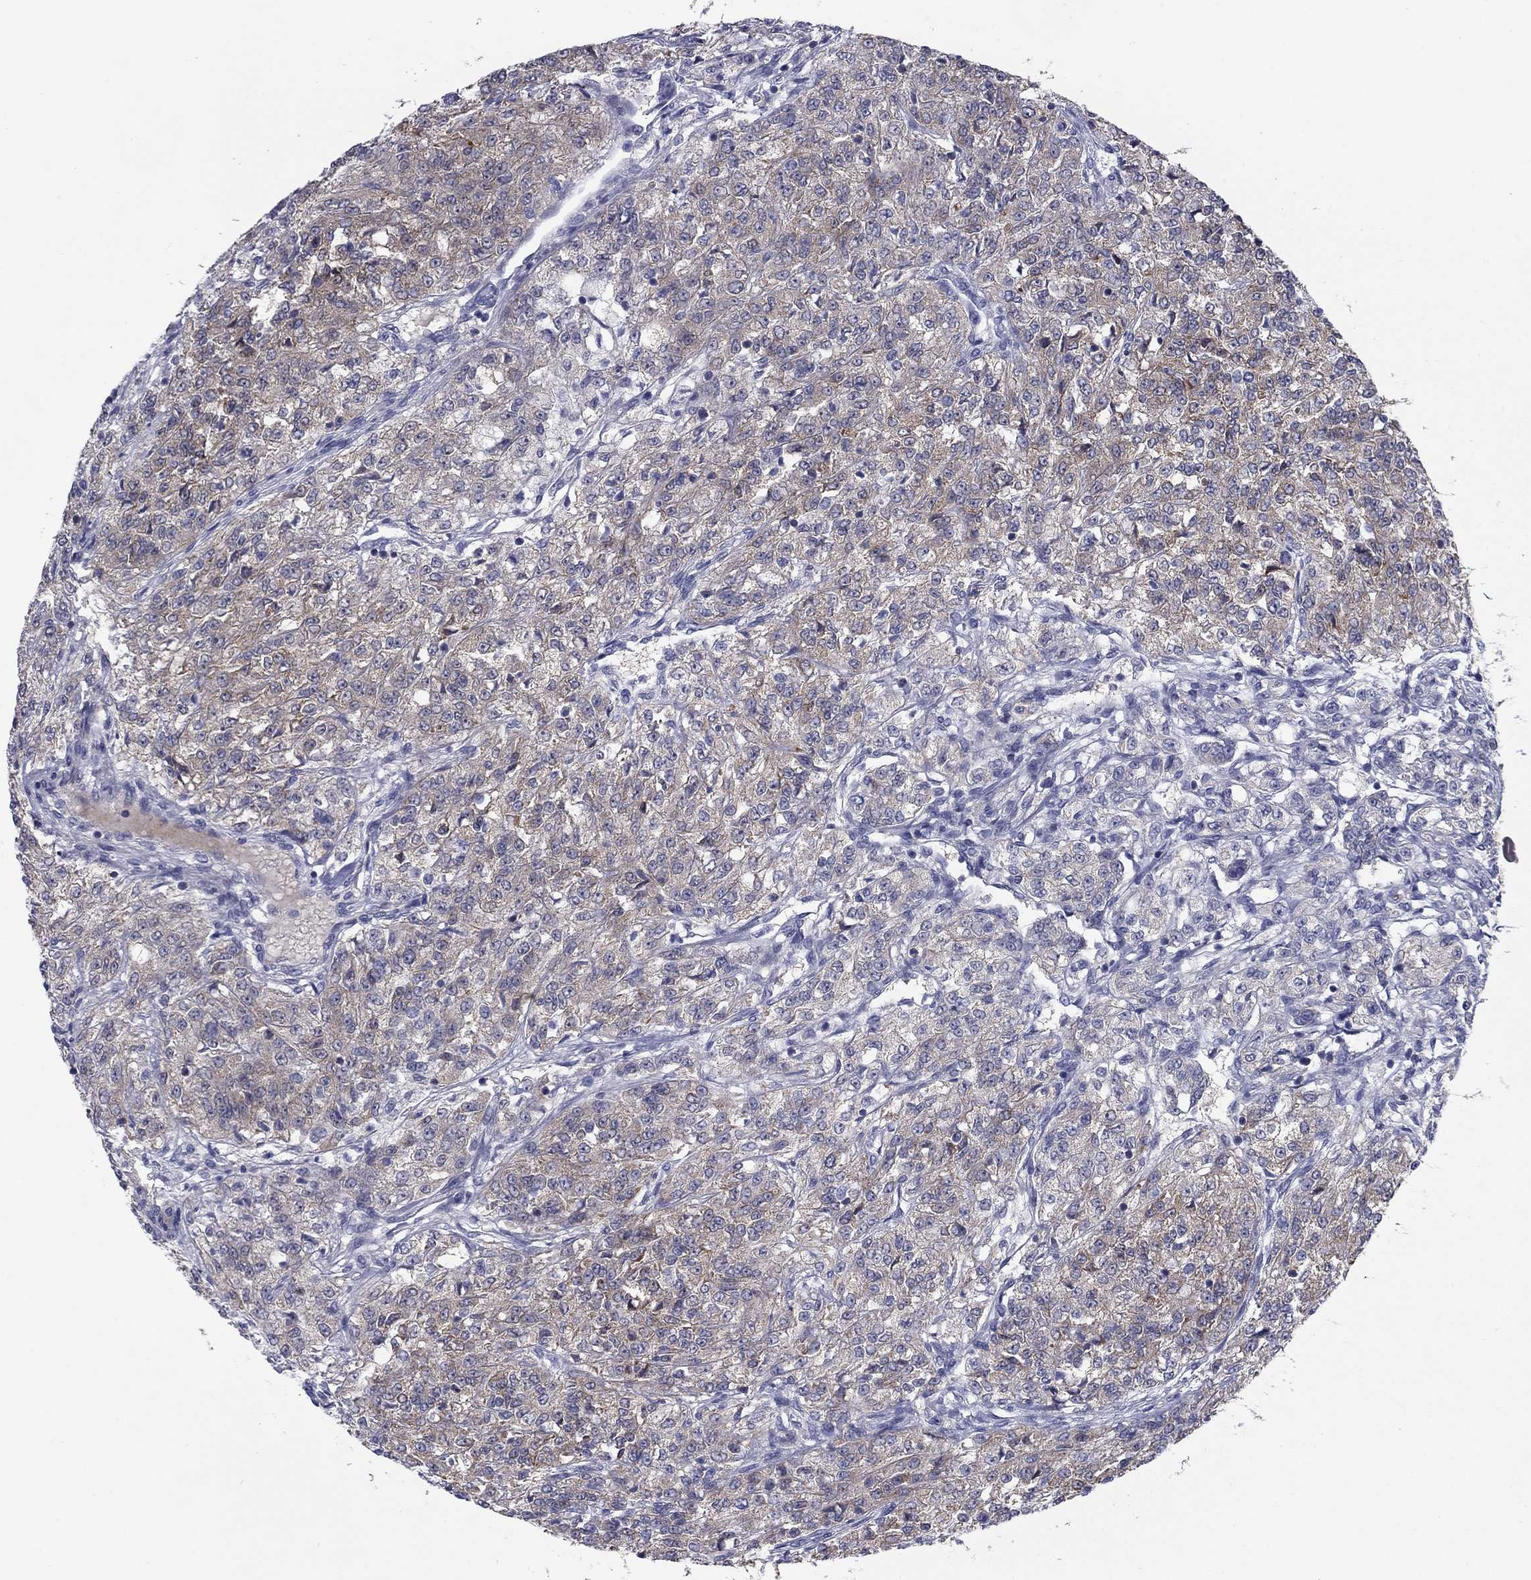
{"staining": {"intensity": "moderate", "quantity": "<25%", "location": "cytoplasmic/membranous"}, "tissue": "renal cancer", "cell_type": "Tumor cells", "image_type": "cancer", "snomed": [{"axis": "morphology", "description": "Adenocarcinoma, NOS"}, {"axis": "topography", "description": "Kidney"}], "caption": "A photomicrograph showing moderate cytoplasmic/membranous expression in about <25% of tumor cells in renal cancer (adenocarcinoma), as visualized by brown immunohistochemical staining.", "gene": "GRHPR", "patient": {"sex": "female", "age": 63}}